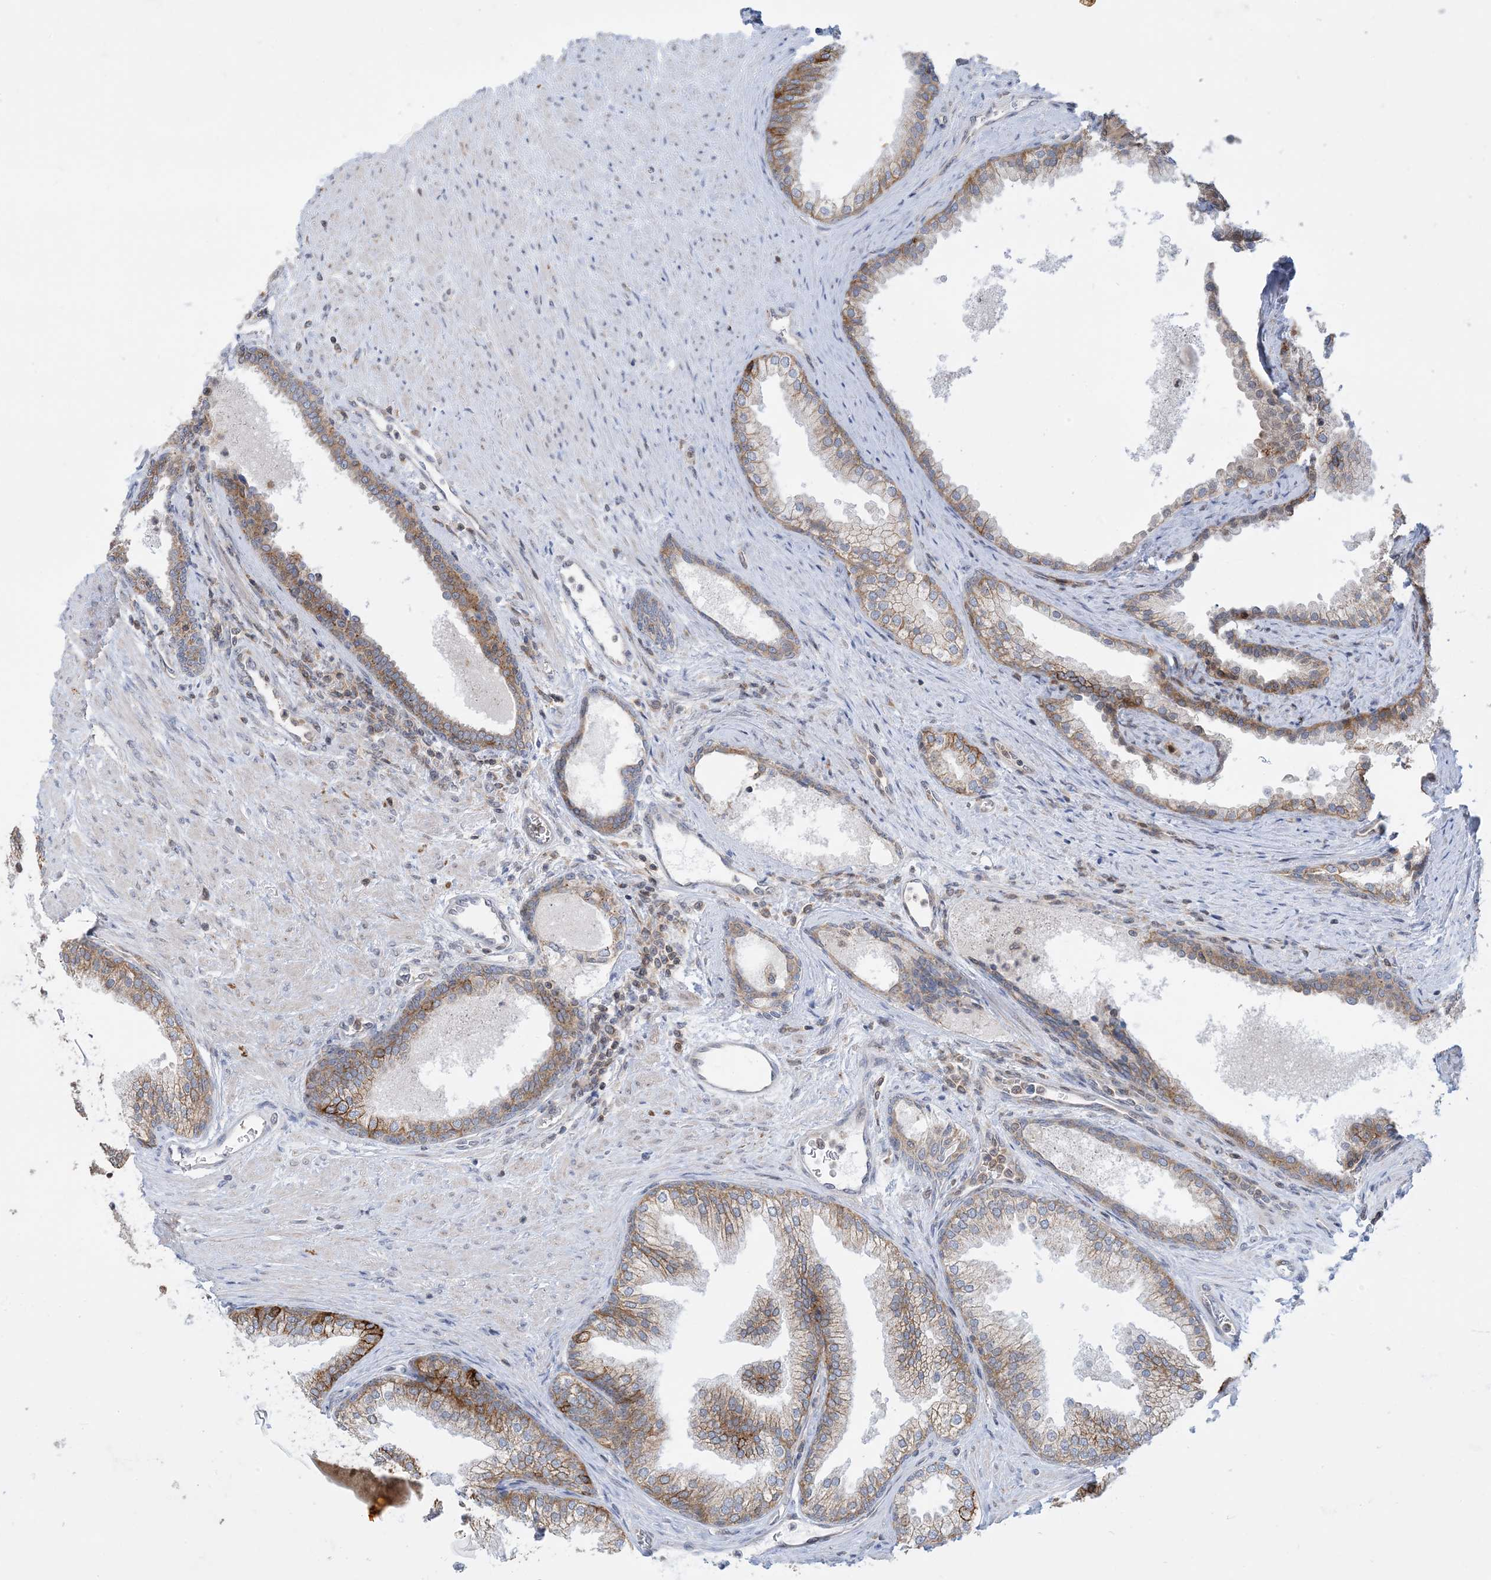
{"staining": {"intensity": "strong", "quantity": "25%-75%", "location": "cytoplasmic/membranous"}, "tissue": "prostate", "cell_type": "Glandular cells", "image_type": "normal", "snomed": [{"axis": "morphology", "description": "Normal tissue, NOS"}, {"axis": "topography", "description": "Prostate"}], "caption": "Protein staining of unremarkable prostate reveals strong cytoplasmic/membranous expression in about 25%-75% of glandular cells.", "gene": "CASP4", "patient": {"sex": "male", "age": 76}}